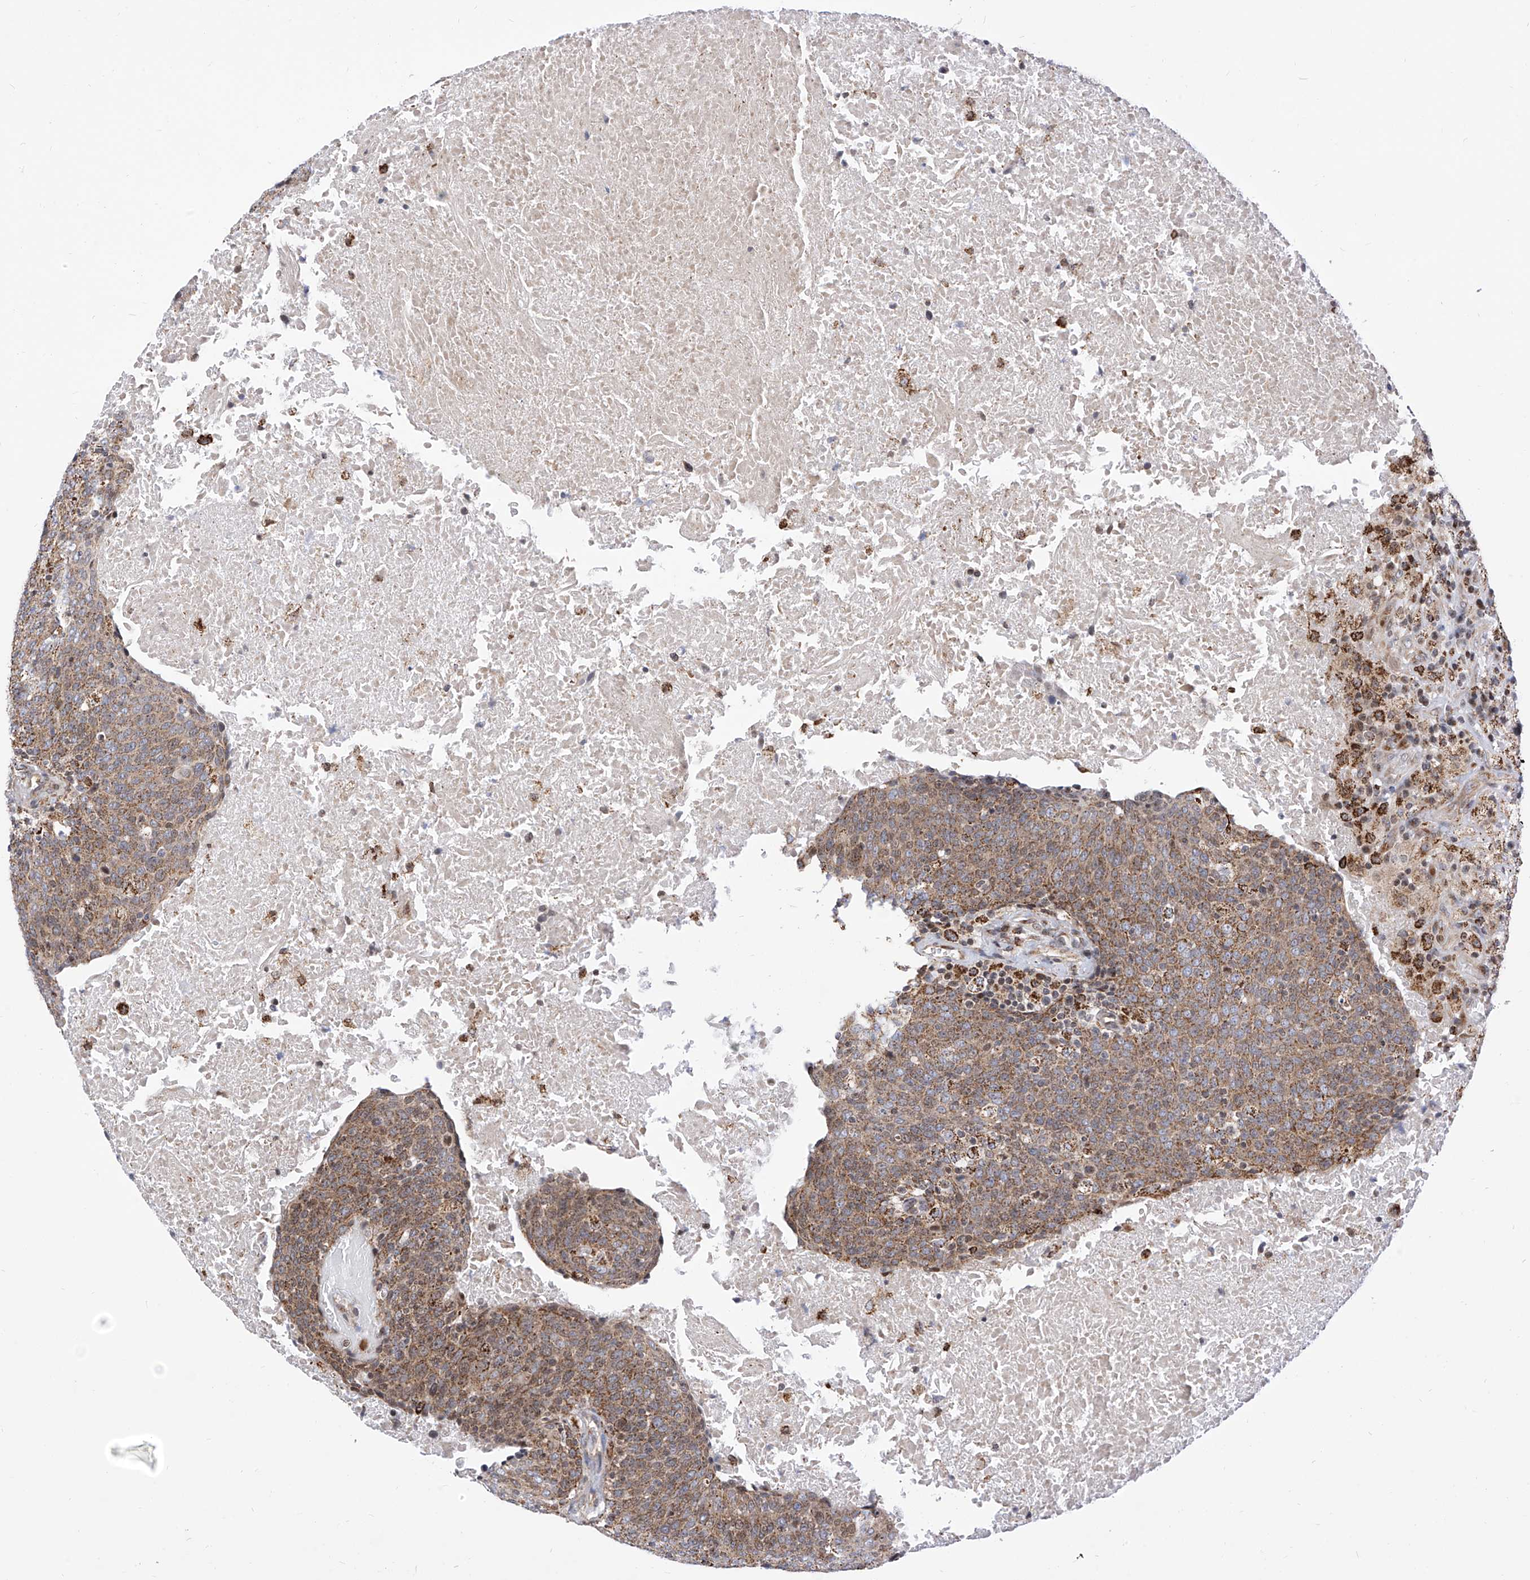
{"staining": {"intensity": "moderate", "quantity": ">75%", "location": "cytoplasmic/membranous"}, "tissue": "head and neck cancer", "cell_type": "Tumor cells", "image_type": "cancer", "snomed": [{"axis": "morphology", "description": "Squamous cell carcinoma, NOS"}, {"axis": "morphology", "description": "Squamous cell carcinoma, metastatic, NOS"}, {"axis": "topography", "description": "Lymph node"}, {"axis": "topography", "description": "Head-Neck"}], "caption": "Protein analysis of head and neck cancer tissue displays moderate cytoplasmic/membranous expression in about >75% of tumor cells.", "gene": "TTLL8", "patient": {"sex": "male", "age": 62}}